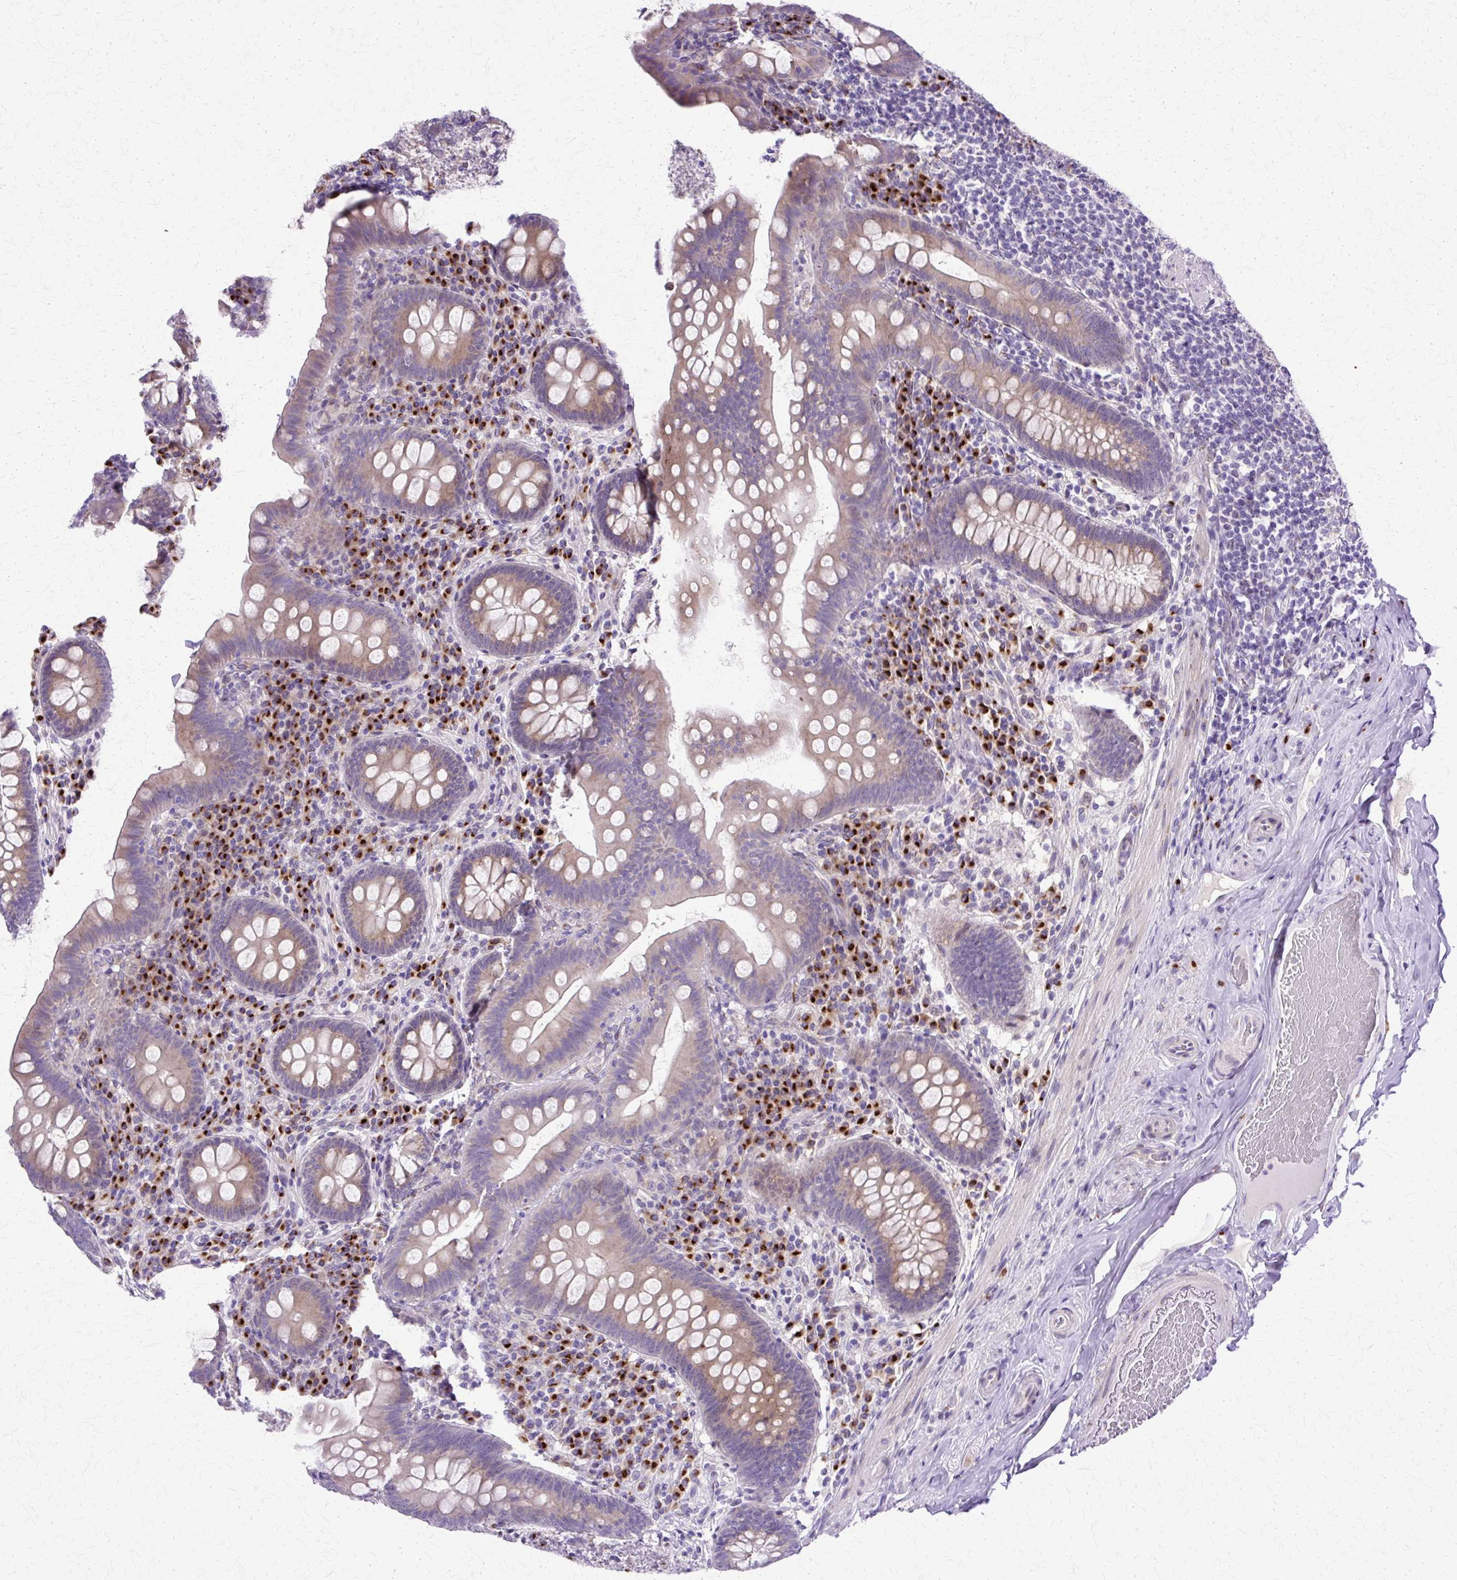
{"staining": {"intensity": "weak", "quantity": "25%-75%", "location": "cytoplasmic/membranous"}, "tissue": "appendix", "cell_type": "Glandular cells", "image_type": "normal", "snomed": [{"axis": "morphology", "description": "Normal tissue, NOS"}, {"axis": "topography", "description": "Appendix"}], "caption": "Immunohistochemistry (IHC) image of unremarkable human appendix stained for a protein (brown), which exhibits low levels of weak cytoplasmic/membranous positivity in approximately 25%-75% of glandular cells.", "gene": "TBC1D3B", "patient": {"sex": "male", "age": 71}}